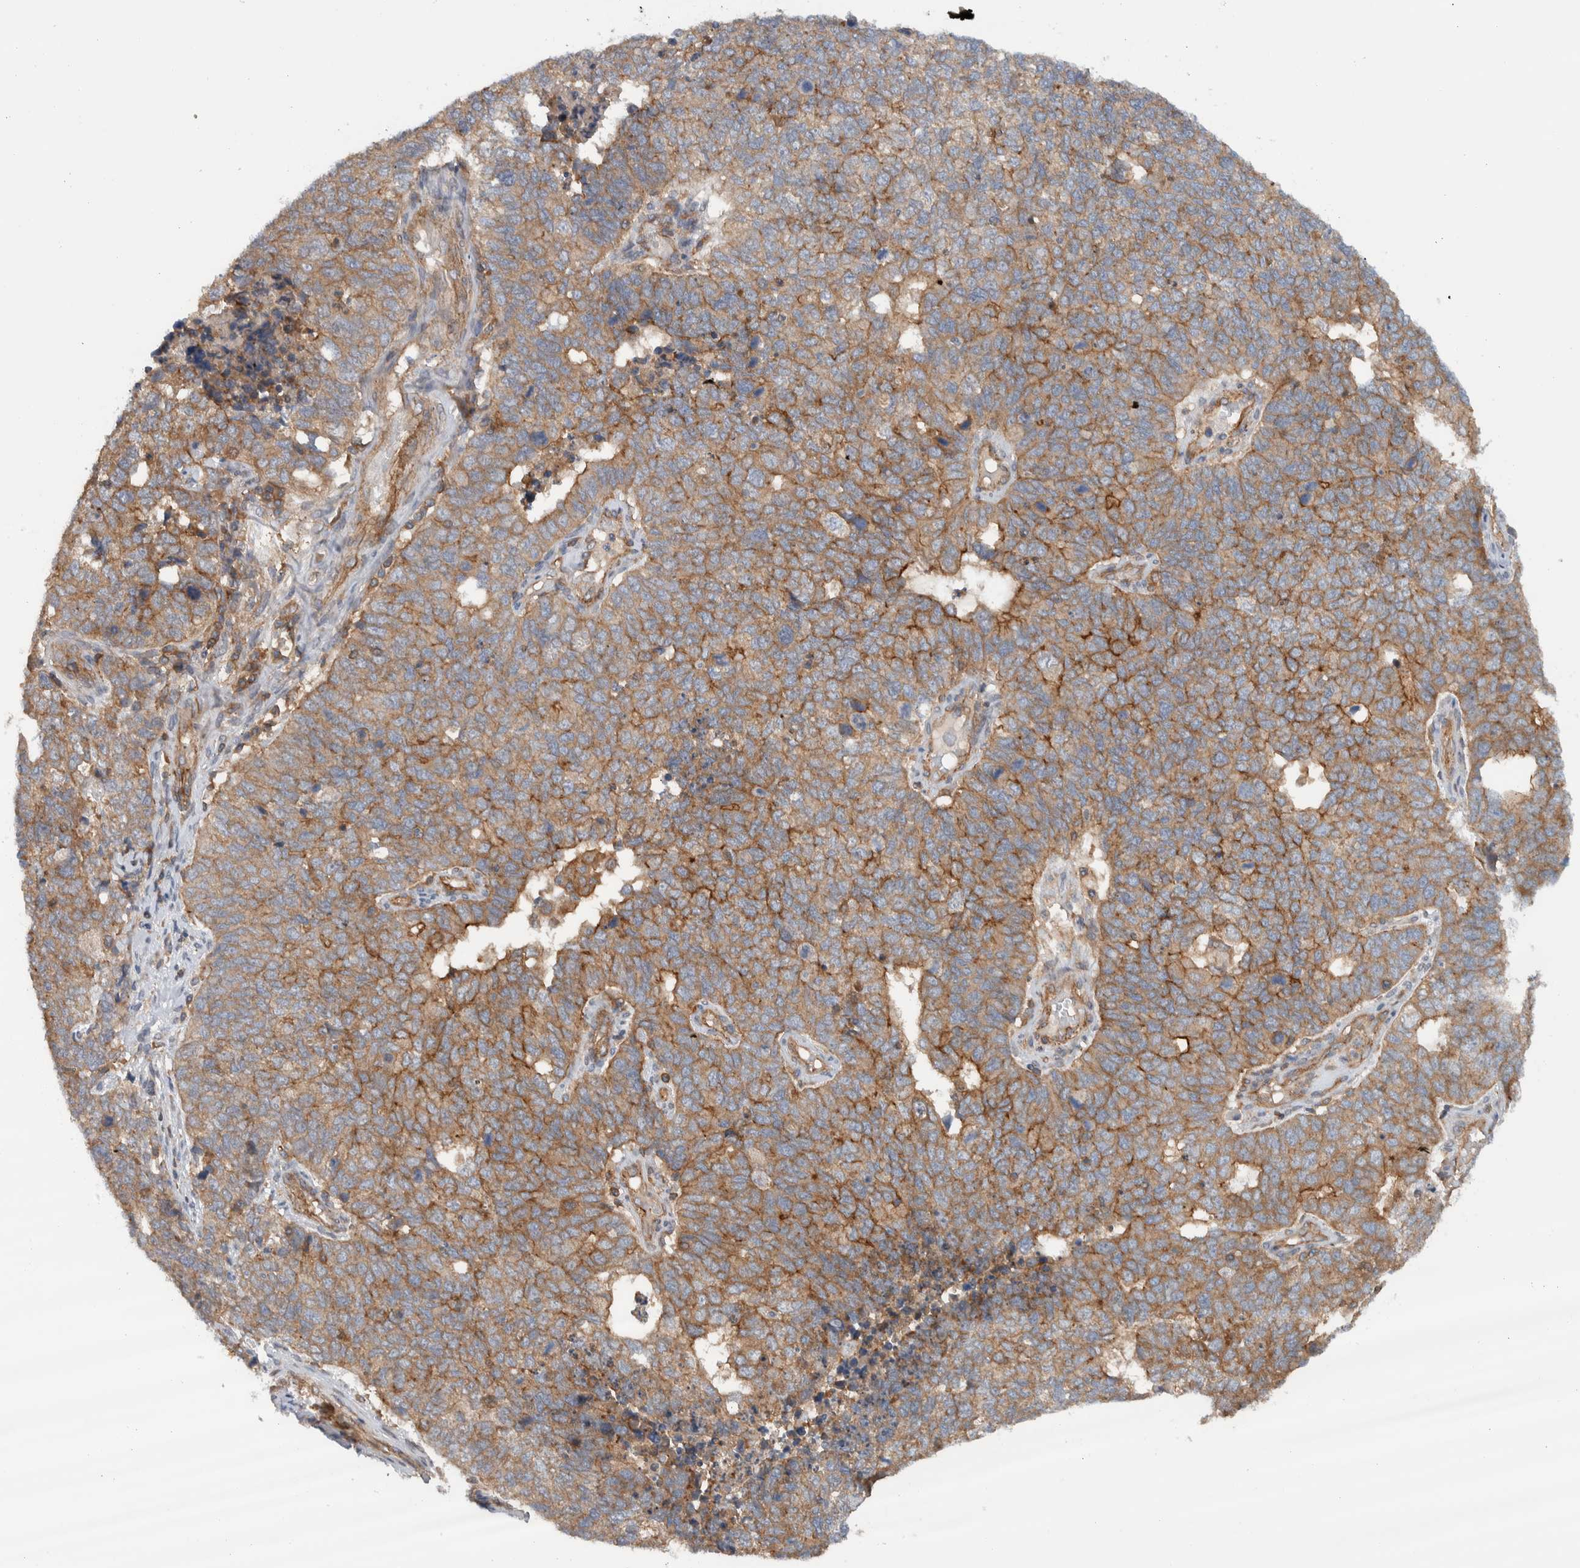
{"staining": {"intensity": "moderate", "quantity": ">75%", "location": "cytoplasmic/membranous"}, "tissue": "cervical cancer", "cell_type": "Tumor cells", "image_type": "cancer", "snomed": [{"axis": "morphology", "description": "Squamous cell carcinoma, NOS"}, {"axis": "topography", "description": "Cervix"}], "caption": "Moderate cytoplasmic/membranous positivity is present in about >75% of tumor cells in cervical cancer (squamous cell carcinoma).", "gene": "MPRIP", "patient": {"sex": "female", "age": 63}}